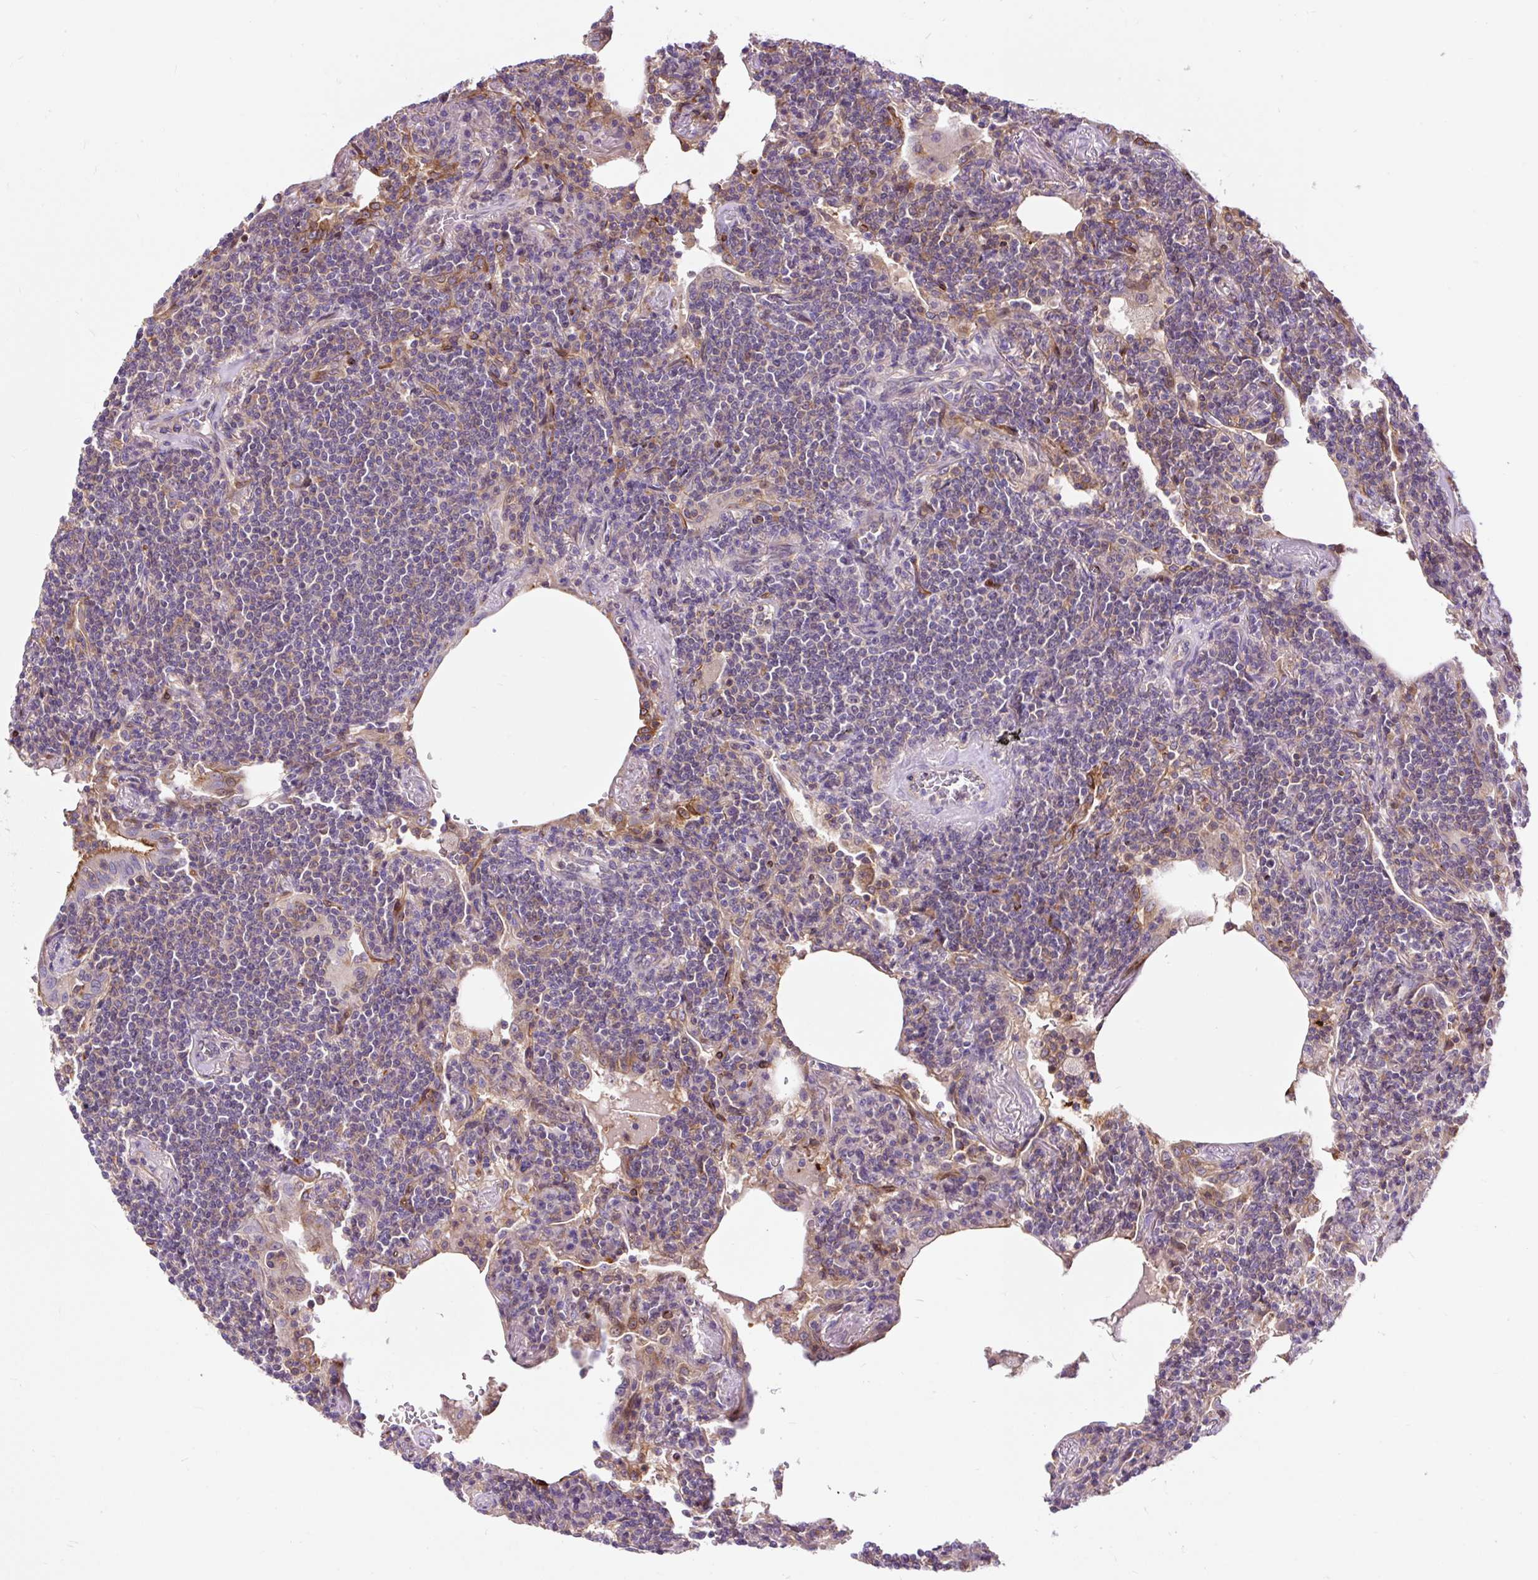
{"staining": {"intensity": "negative", "quantity": "none", "location": "none"}, "tissue": "lymphoma", "cell_type": "Tumor cells", "image_type": "cancer", "snomed": [{"axis": "morphology", "description": "Malignant lymphoma, non-Hodgkin's type, Low grade"}, {"axis": "topography", "description": "Lung"}], "caption": "Tumor cells are negative for protein expression in human low-grade malignant lymphoma, non-Hodgkin's type. The staining was performed using DAB to visualize the protein expression in brown, while the nuclei were stained in blue with hematoxylin (Magnification: 20x).", "gene": "PCDHGB3", "patient": {"sex": "female", "age": 71}}